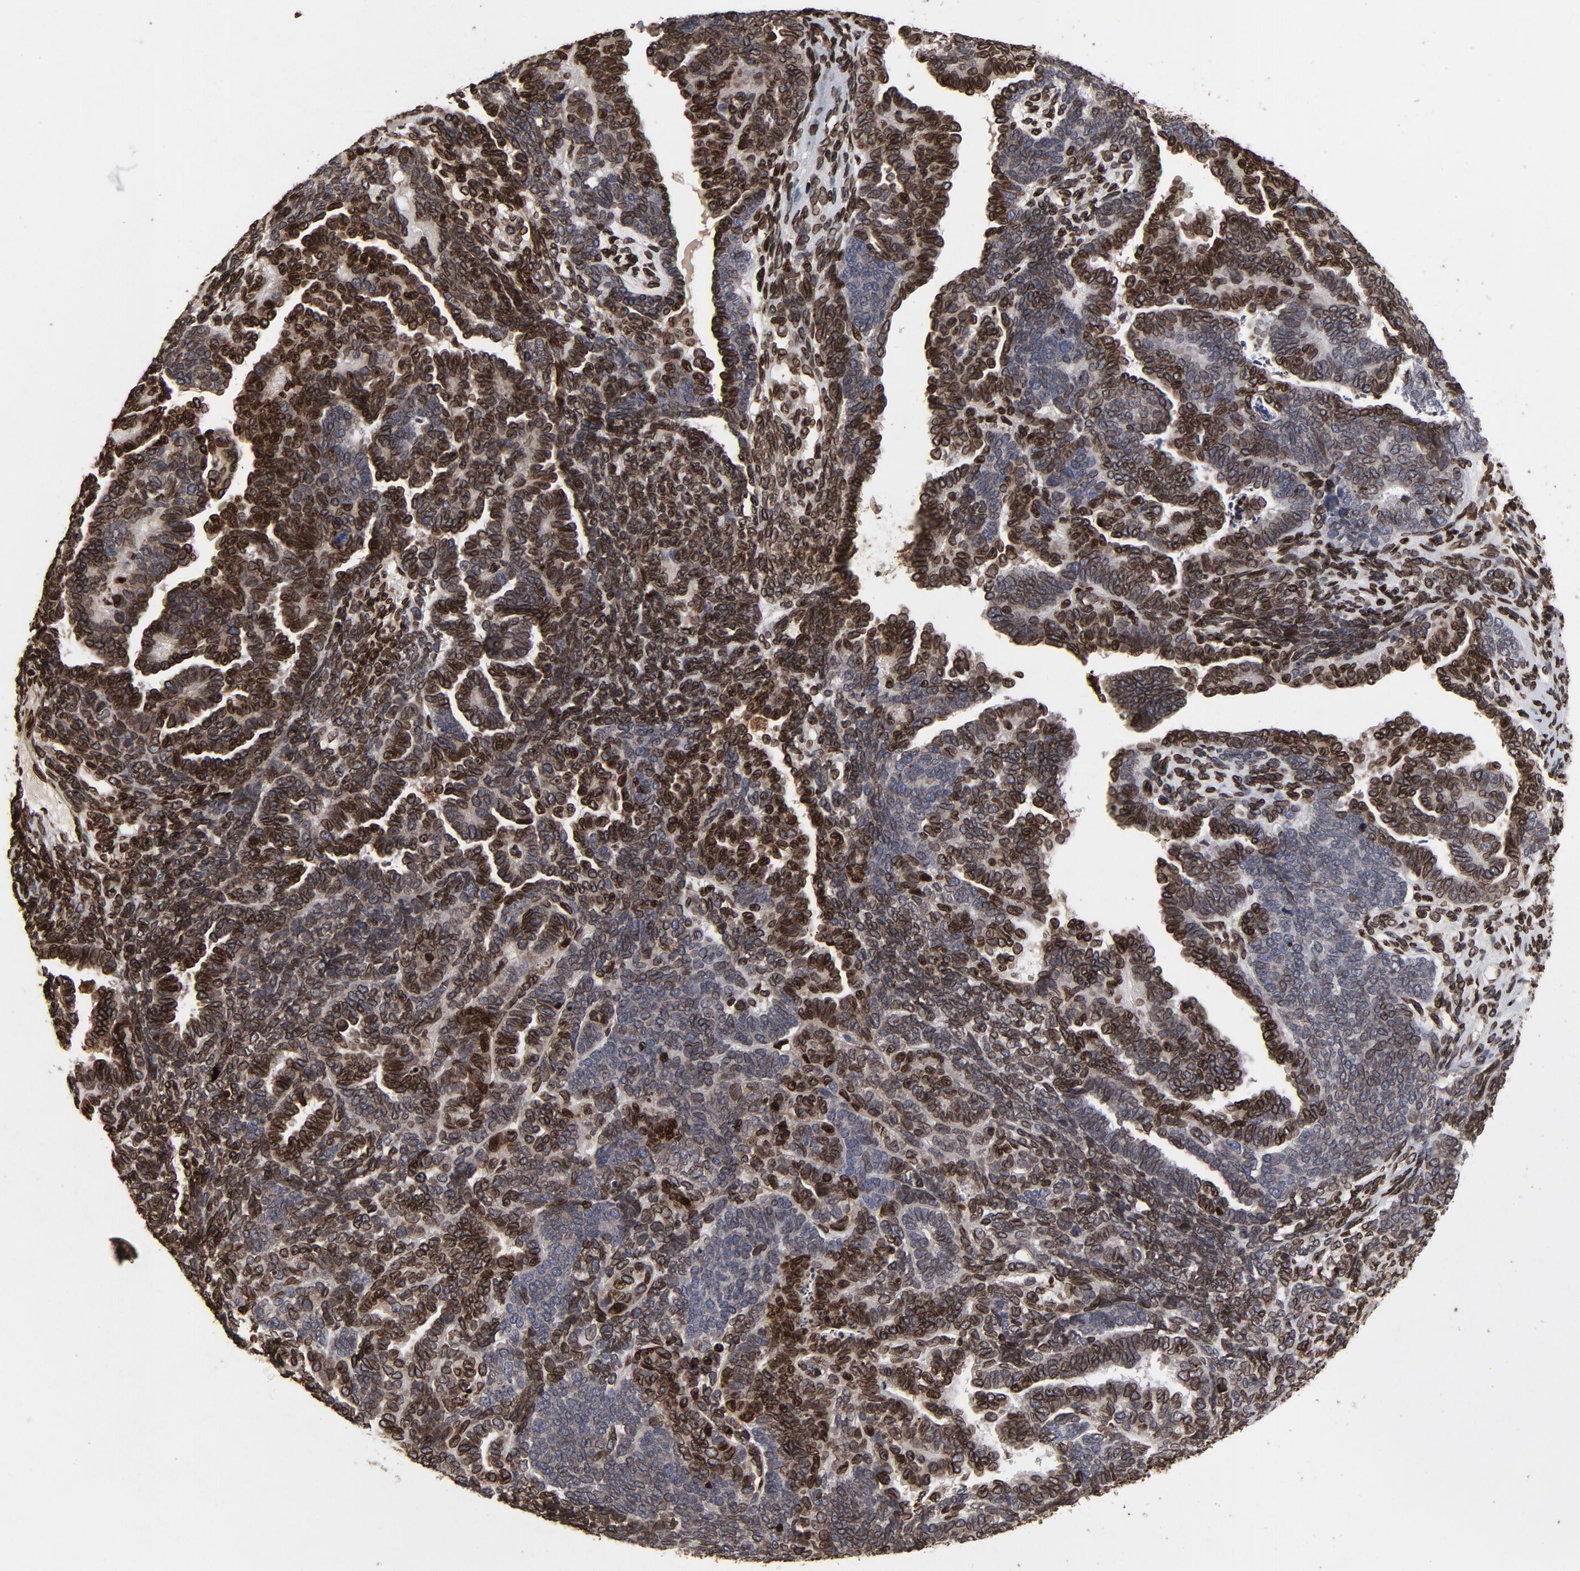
{"staining": {"intensity": "strong", "quantity": "25%-75%", "location": "cytoplasmic/membranous,nuclear"}, "tissue": "endometrial cancer", "cell_type": "Tumor cells", "image_type": "cancer", "snomed": [{"axis": "morphology", "description": "Neoplasm, malignant, NOS"}, {"axis": "topography", "description": "Endometrium"}], "caption": "DAB immunohistochemical staining of human endometrial cancer (neoplasm (malignant)) displays strong cytoplasmic/membranous and nuclear protein staining in approximately 25%-75% of tumor cells.", "gene": "LMNA", "patient": {"sex": "female", "age": 74}}